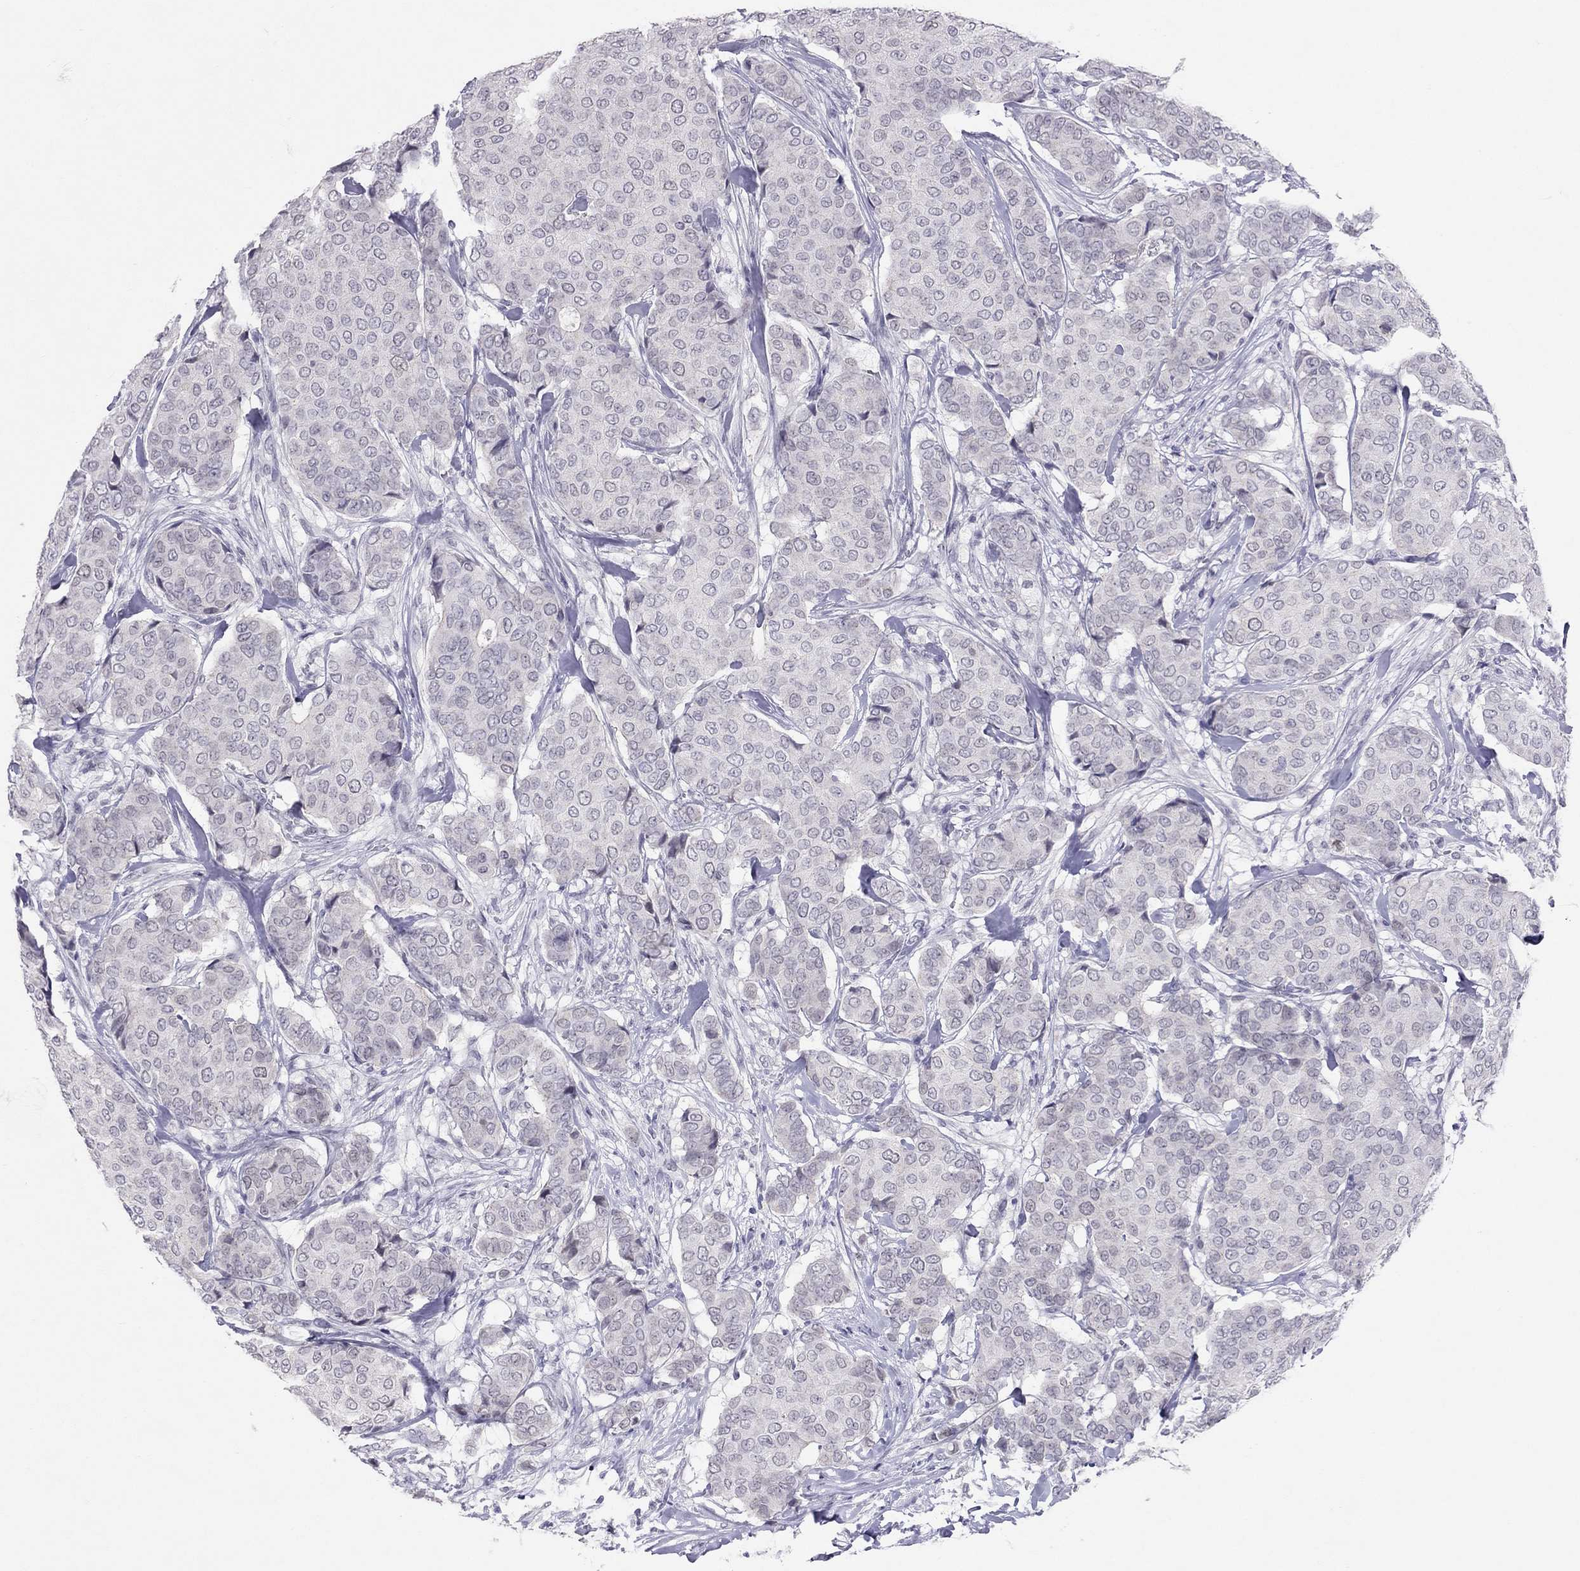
{"staining": {"intensity": "negative", "quantity": "none", "location": "none"}, "tissue": "breast cancer", "cell_type": "Tumor cells", "image_type": "cancer", "snomed": [{"axis": "morphology", "description": "Duct carcinoma"}, {"axis": "topography", "description": "Breast"}], "caption": "Immunohistochemistry photomicrograph of breast infiltrating ductal carcinoma stained for a protein (brown), which displays no positivity in tumor cells.", "gene": "JHY", "patient": {"sex": "female", "age": 75}}